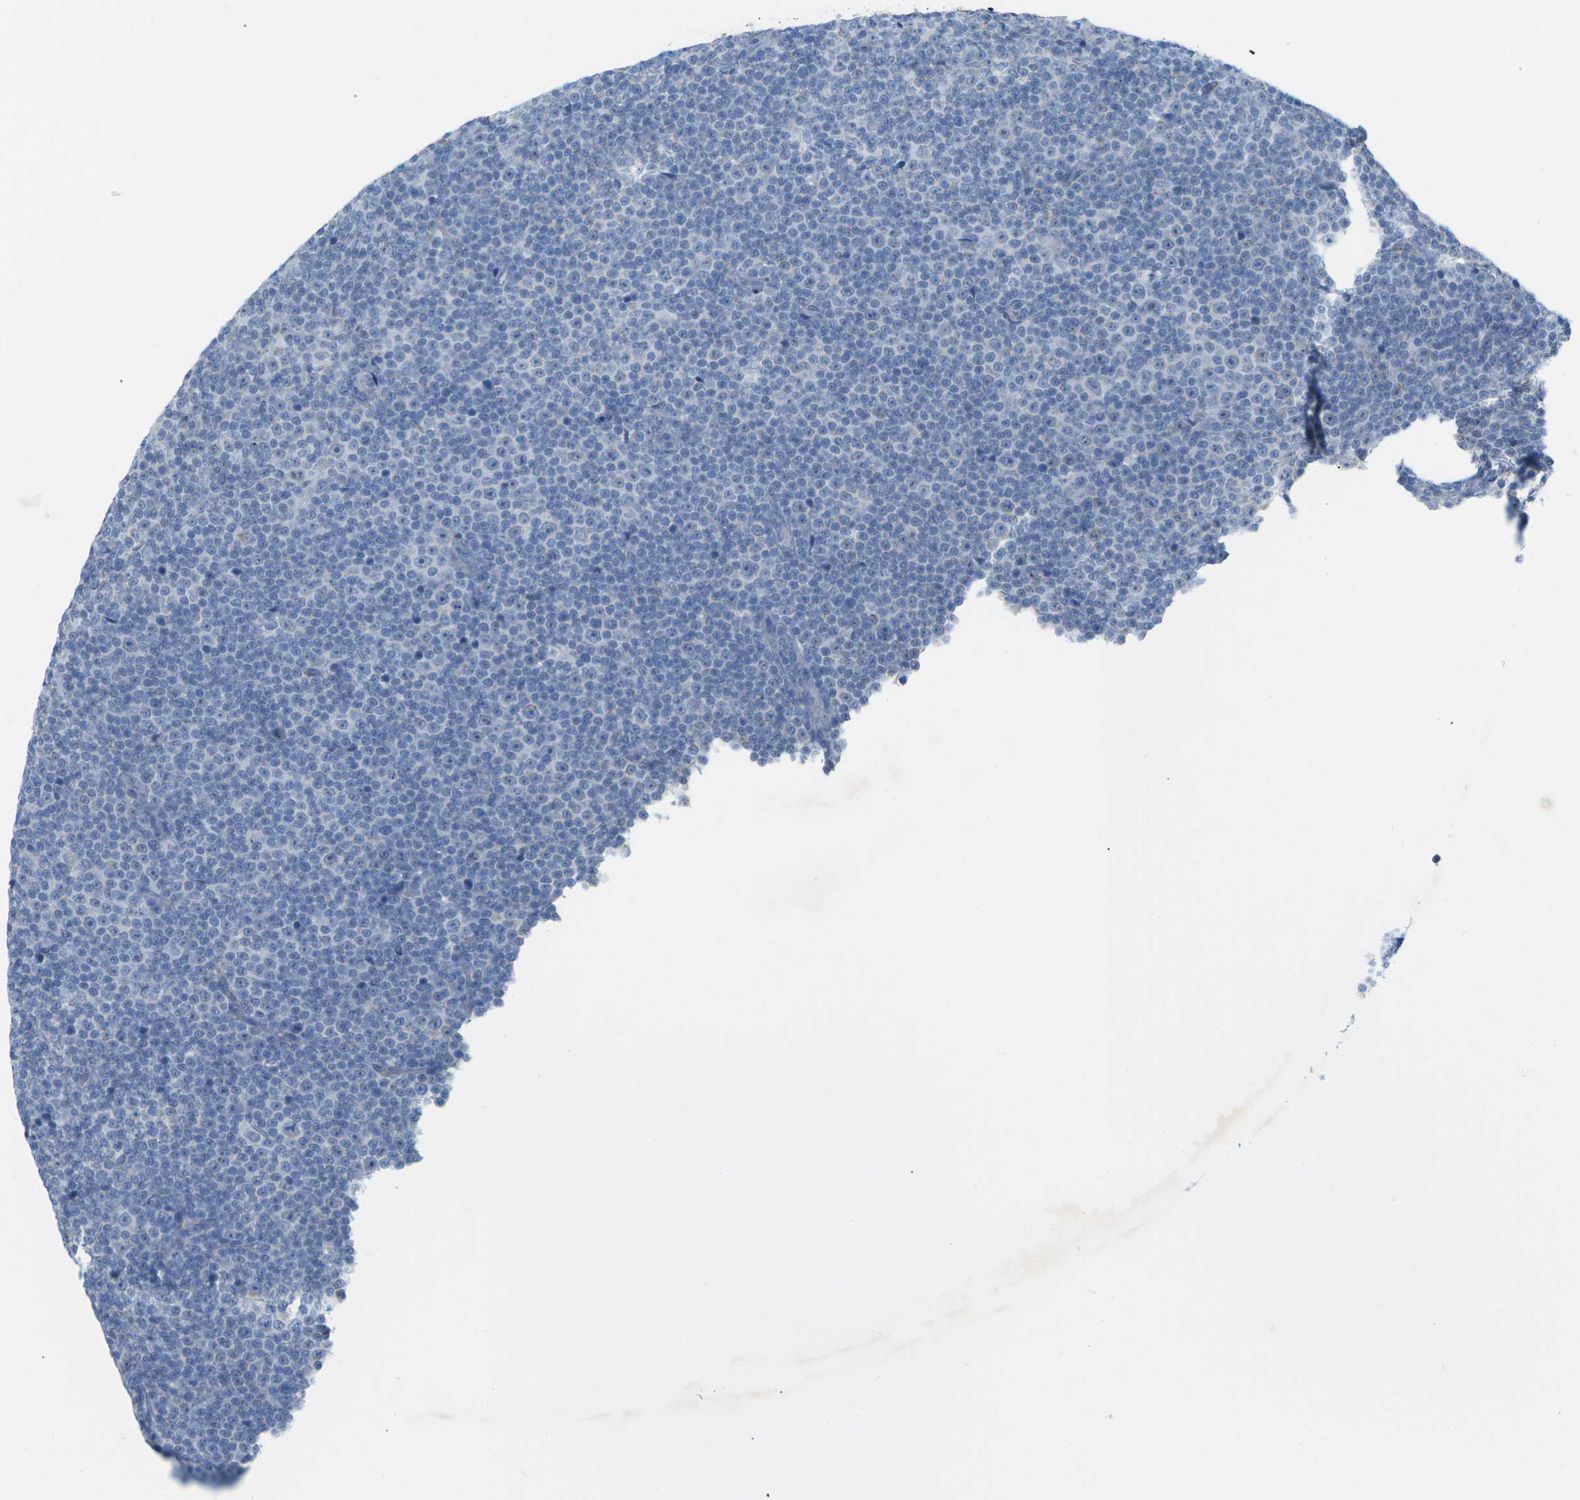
{"staining": {"intensity": "negative", "quantity": "none", "location": "none"}, "tissue": "lymphoma", "cell_type": "Tumor cells", "image_type": "cancer", "snomed": [{"axis": "morphology", "description": "Malignant lymphoma, non-Hodgkin's type, Low grade"}, {"axis": "topography", "description": "Lymph node"}], "caption": "Immunohistochemistry image of neoplastic tissue: human lymphoma stained with DAB demonstrates no significant protein staining in tumor cells.", "gene": "HLTF", "patient": {"sex": "female", "age": 67}}